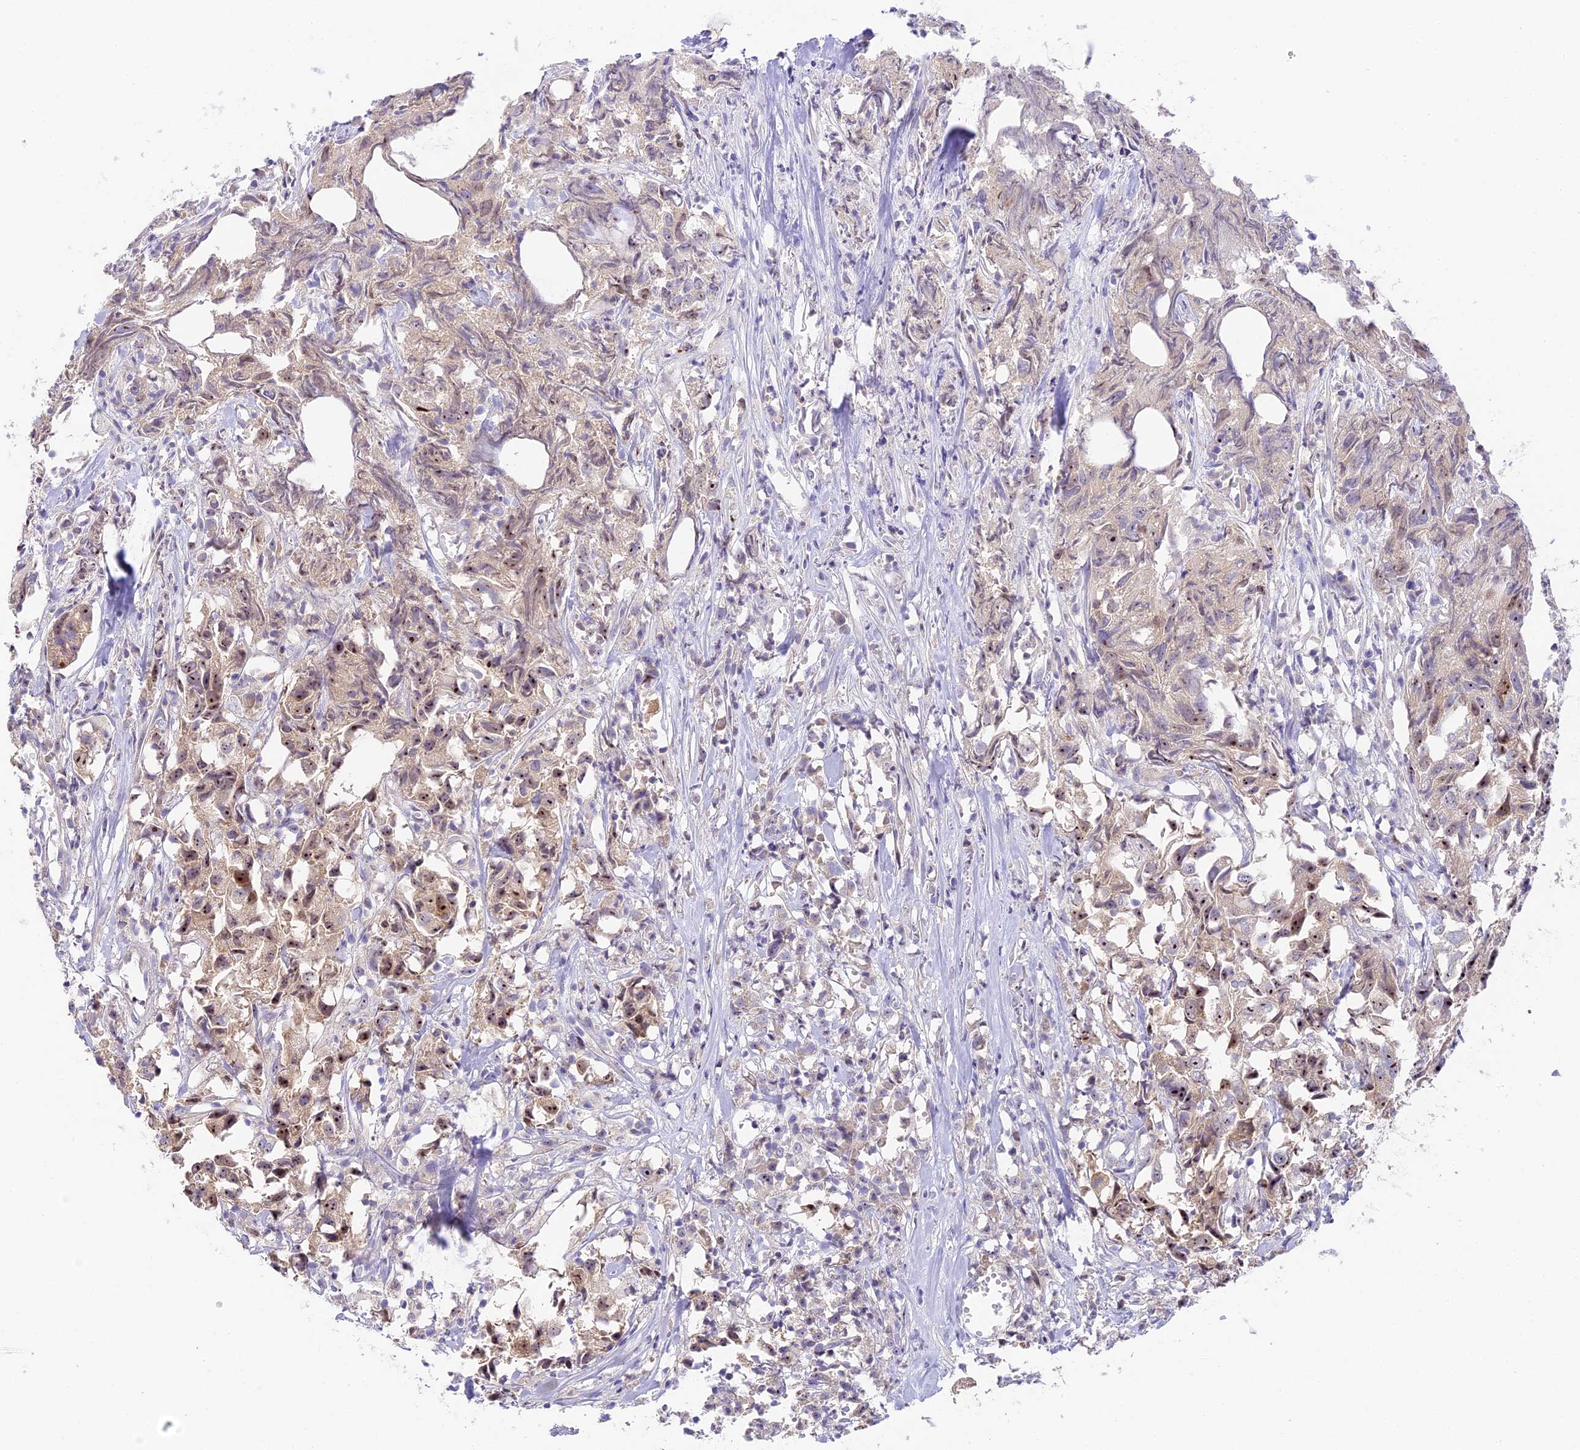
{"staining": {"intensity": "moderate", "quantity": "25%-75%", "location": "nuclear"}, "tissue": "urothelial cancer", "cell_type": "Tumor cells", "image_type": "cancer", "snomed": [{"axis": "morphology", "description": "Urothelial carcinoma, High grade"}, {"axis": "topography", "description": "Urinary bladder"}], "caption": "Urothelial cancer stained for a protein (brown) displays moderate nuclear positive expression in approximately 25%-75% of tumor cells.", "gene": "RAD51", "patient": {"sex": "female", "age": 75}}